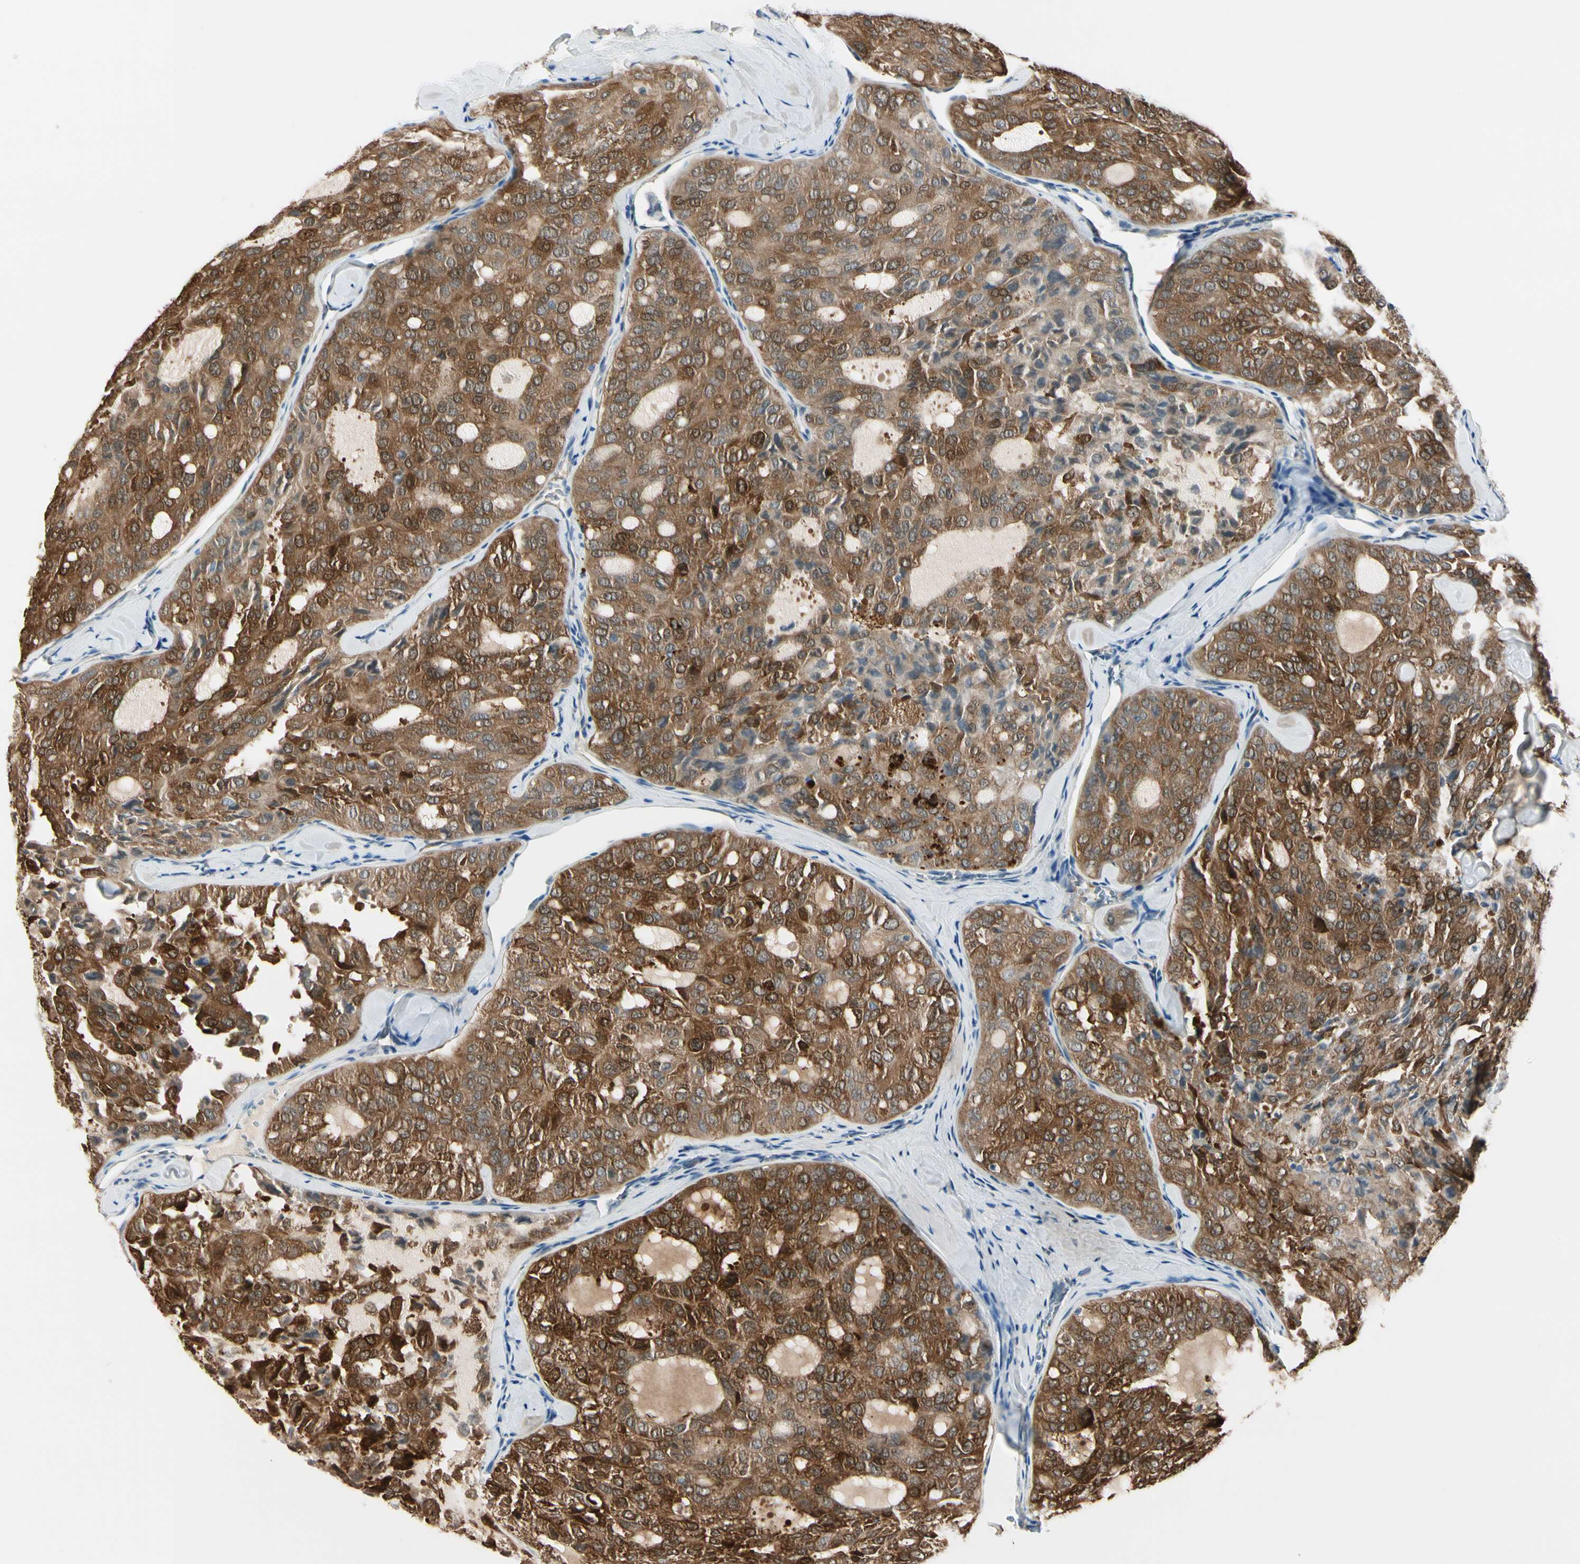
{"staining": {"intensity": "strong", "quantity": ">75%", "location": "cytoplasmic/membranous"}, "tissue": "thyroid cancer", "cell_type": "Tumor cells", "image_type": "cancer", "snomed": [{"axis": "morphology", "description": "Follicular adenoma carcinoma, NOS"}, {"axis": "topography", "description": "Thyroid gland"}], "caption": "Immunohistochemistry (DAB (3,3'-diaminobenzidine)) staining of thyroid cancer exhibits strong cytoplasmic/membranous protein expression in about >75% of tumor cells.", "gene": "PEBP1", "patient": {"sex": "male", "age": 75}}